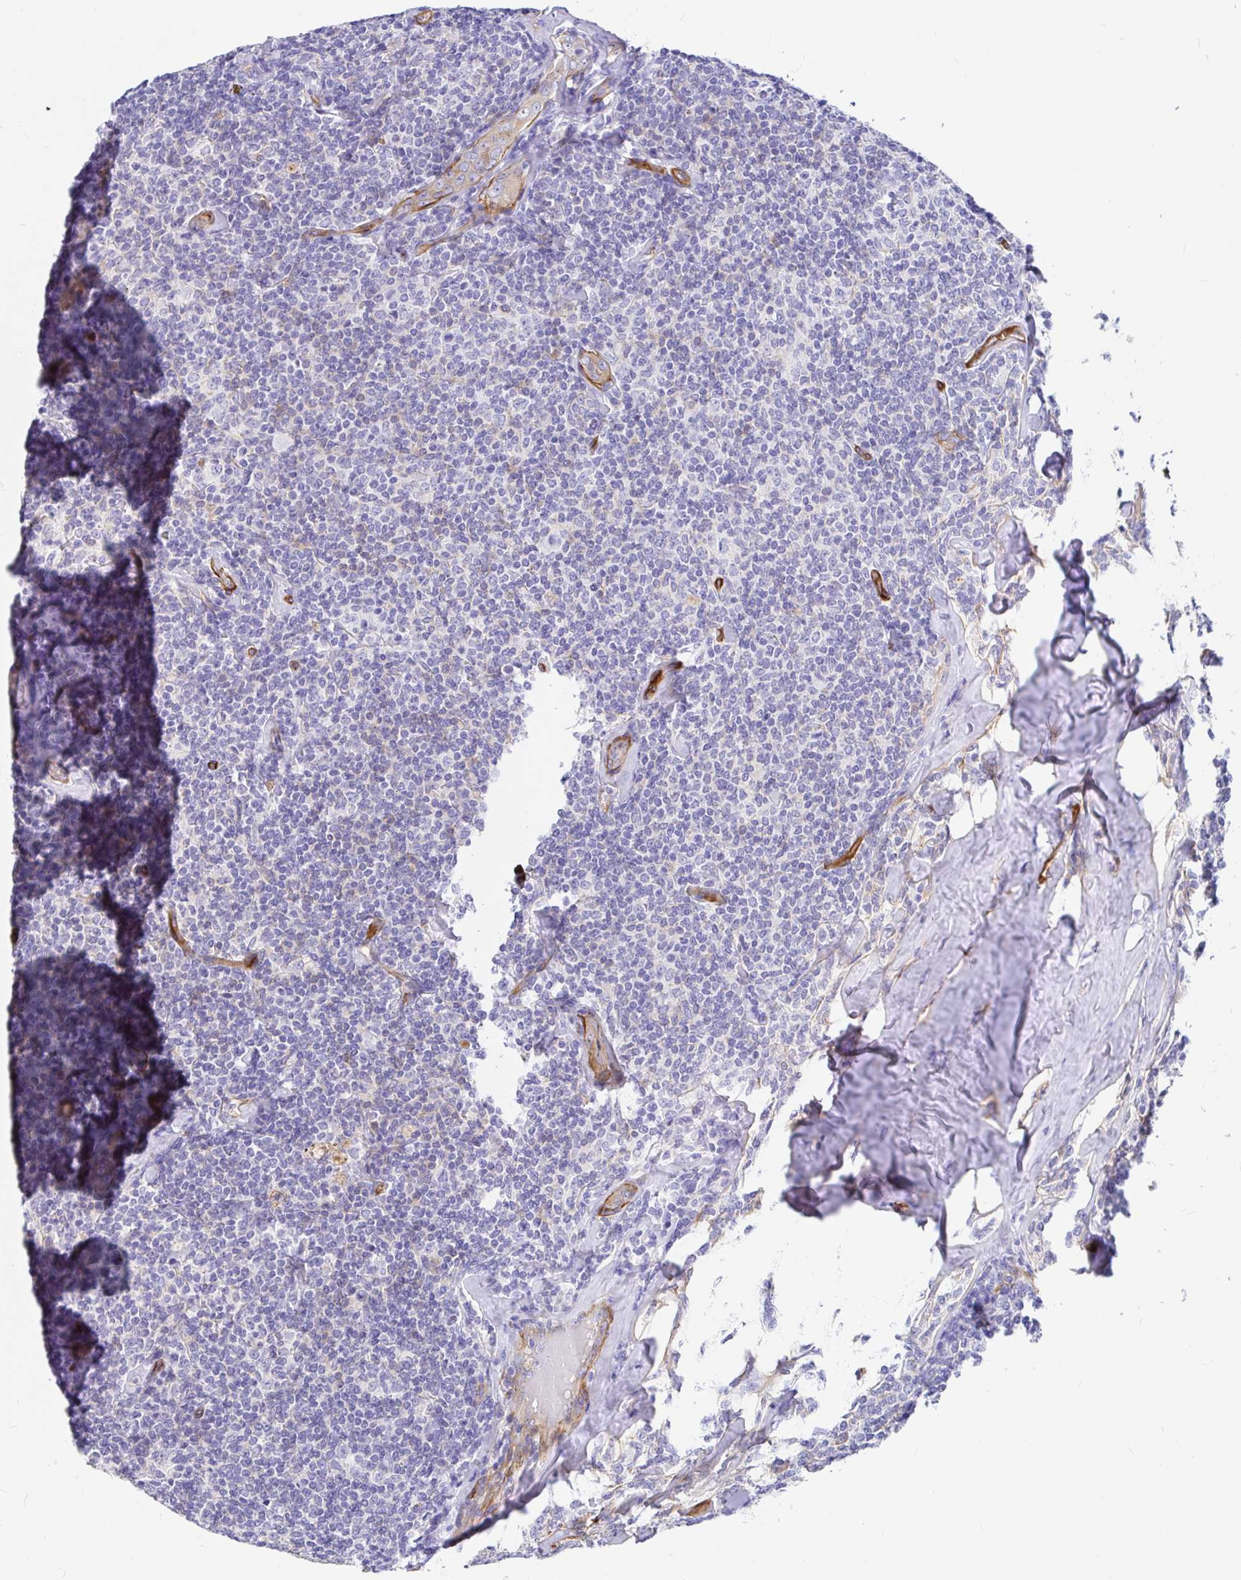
{"staining": {"intensity": "negative", "quantity": "none", "location": "none"}, "tissue": "lymphoma", "cell_type": "Tumor cells", "image_type": "cancer", "snomed": [{"axis": "morphology", "description": "Malignant lymphoma, non-Hodgkin's type, Low grade"}, {"axis": "topography", "description": "Lymph node"}], "caption": "Protein analysis of lymphoma exhibits no significant expression in tumor cells.", "gene": "MYO1B", "patient": {"sex": "female", "age": 56}}